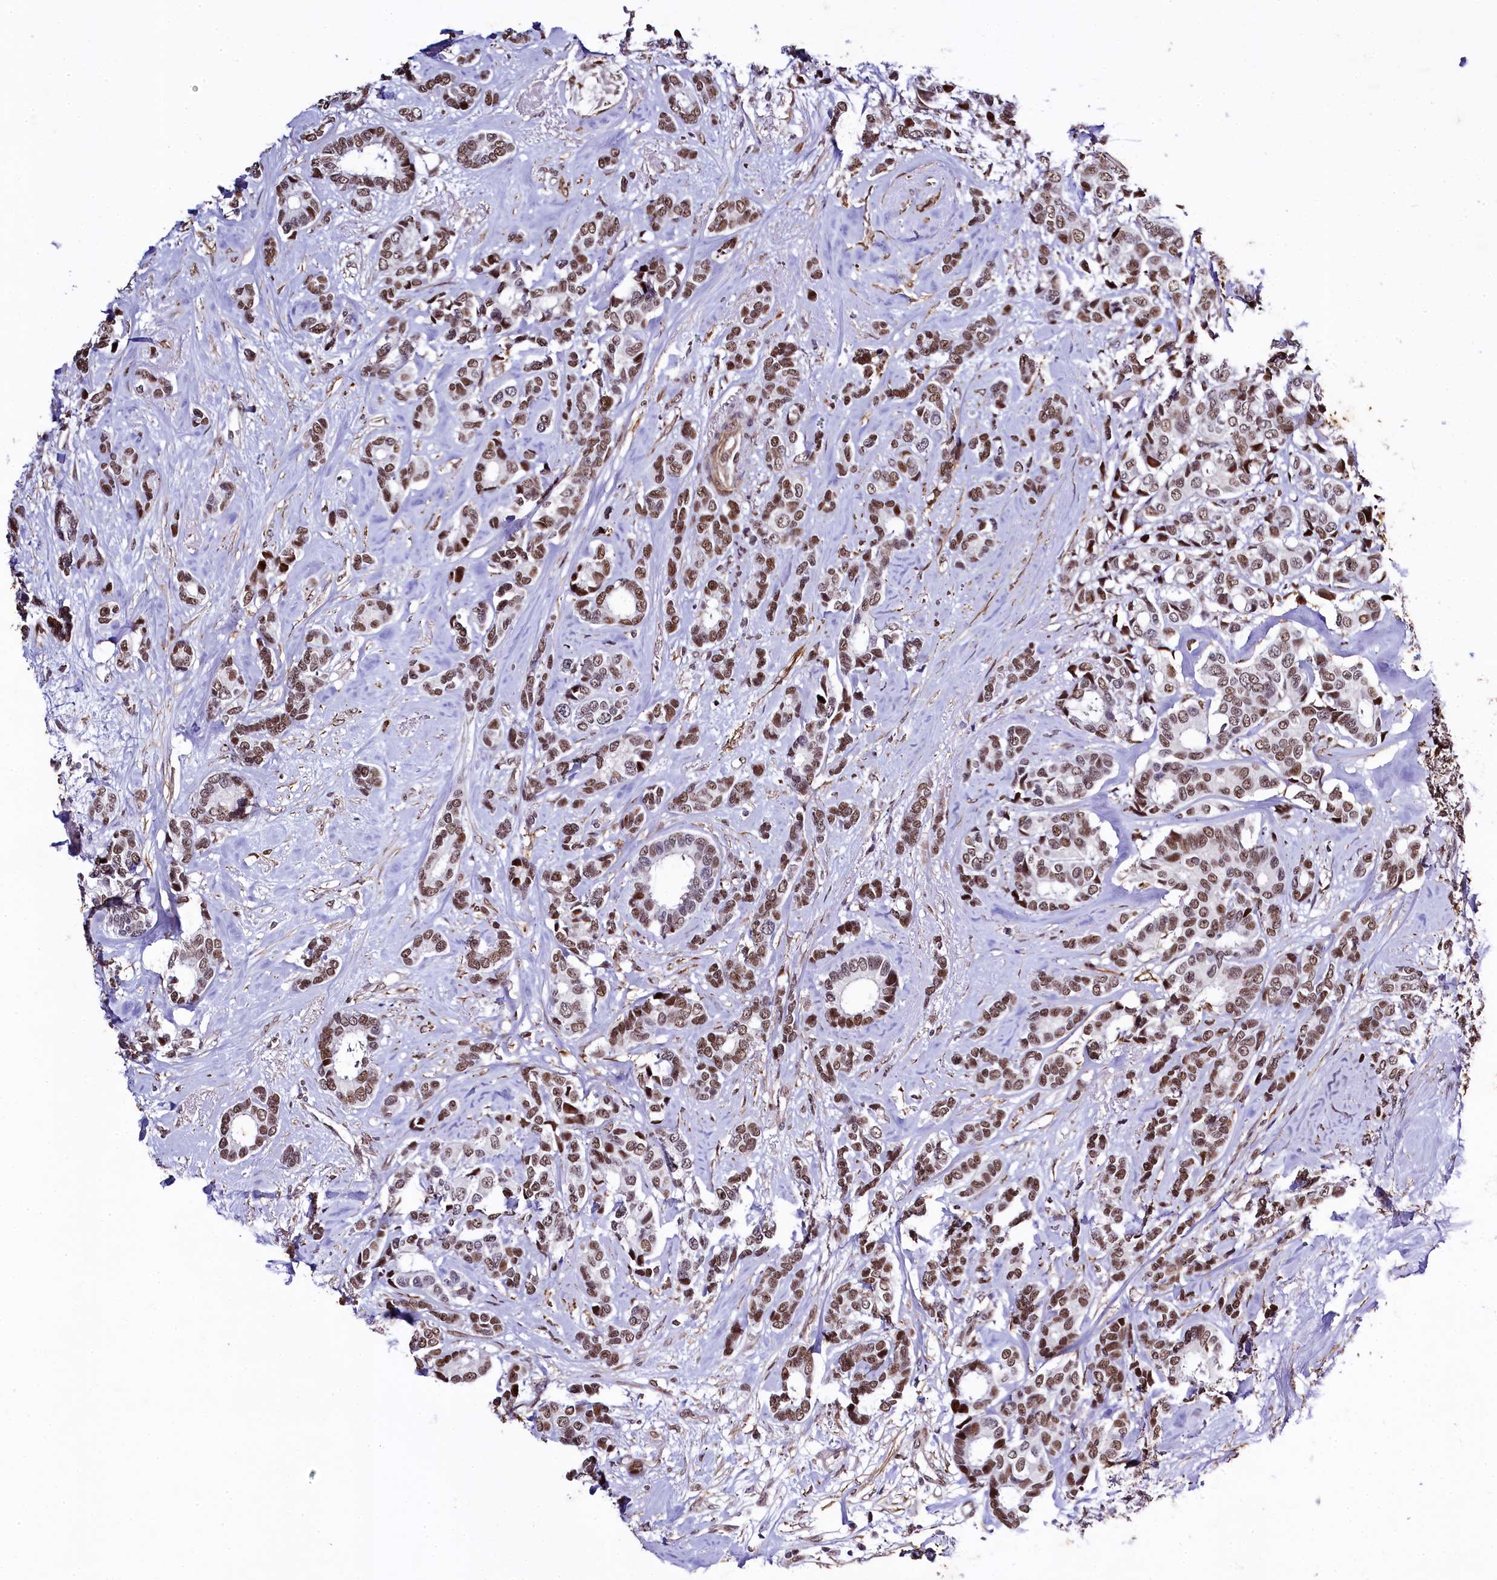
{"staining": {"intensity": "moderate", "quantity": ">75%", "location": "nuclear"}, "tissue": "breast cancer", "cell_type": "Tumor cells", "image_type": "cancer", "snomed": [{"axis": "morphology", "description": "Duct carcinoma"}, {"axis": "topography", "description": "Breast"}], "caption": "Breast cancer tissue reveals moderate nuclear expression in approximately >75% of tumor cells (DAB IHC, brown staining for protein, blue staining for nuclei).", "gene": "SAMD10", "patient": {"sex": "female", "age": 87}}